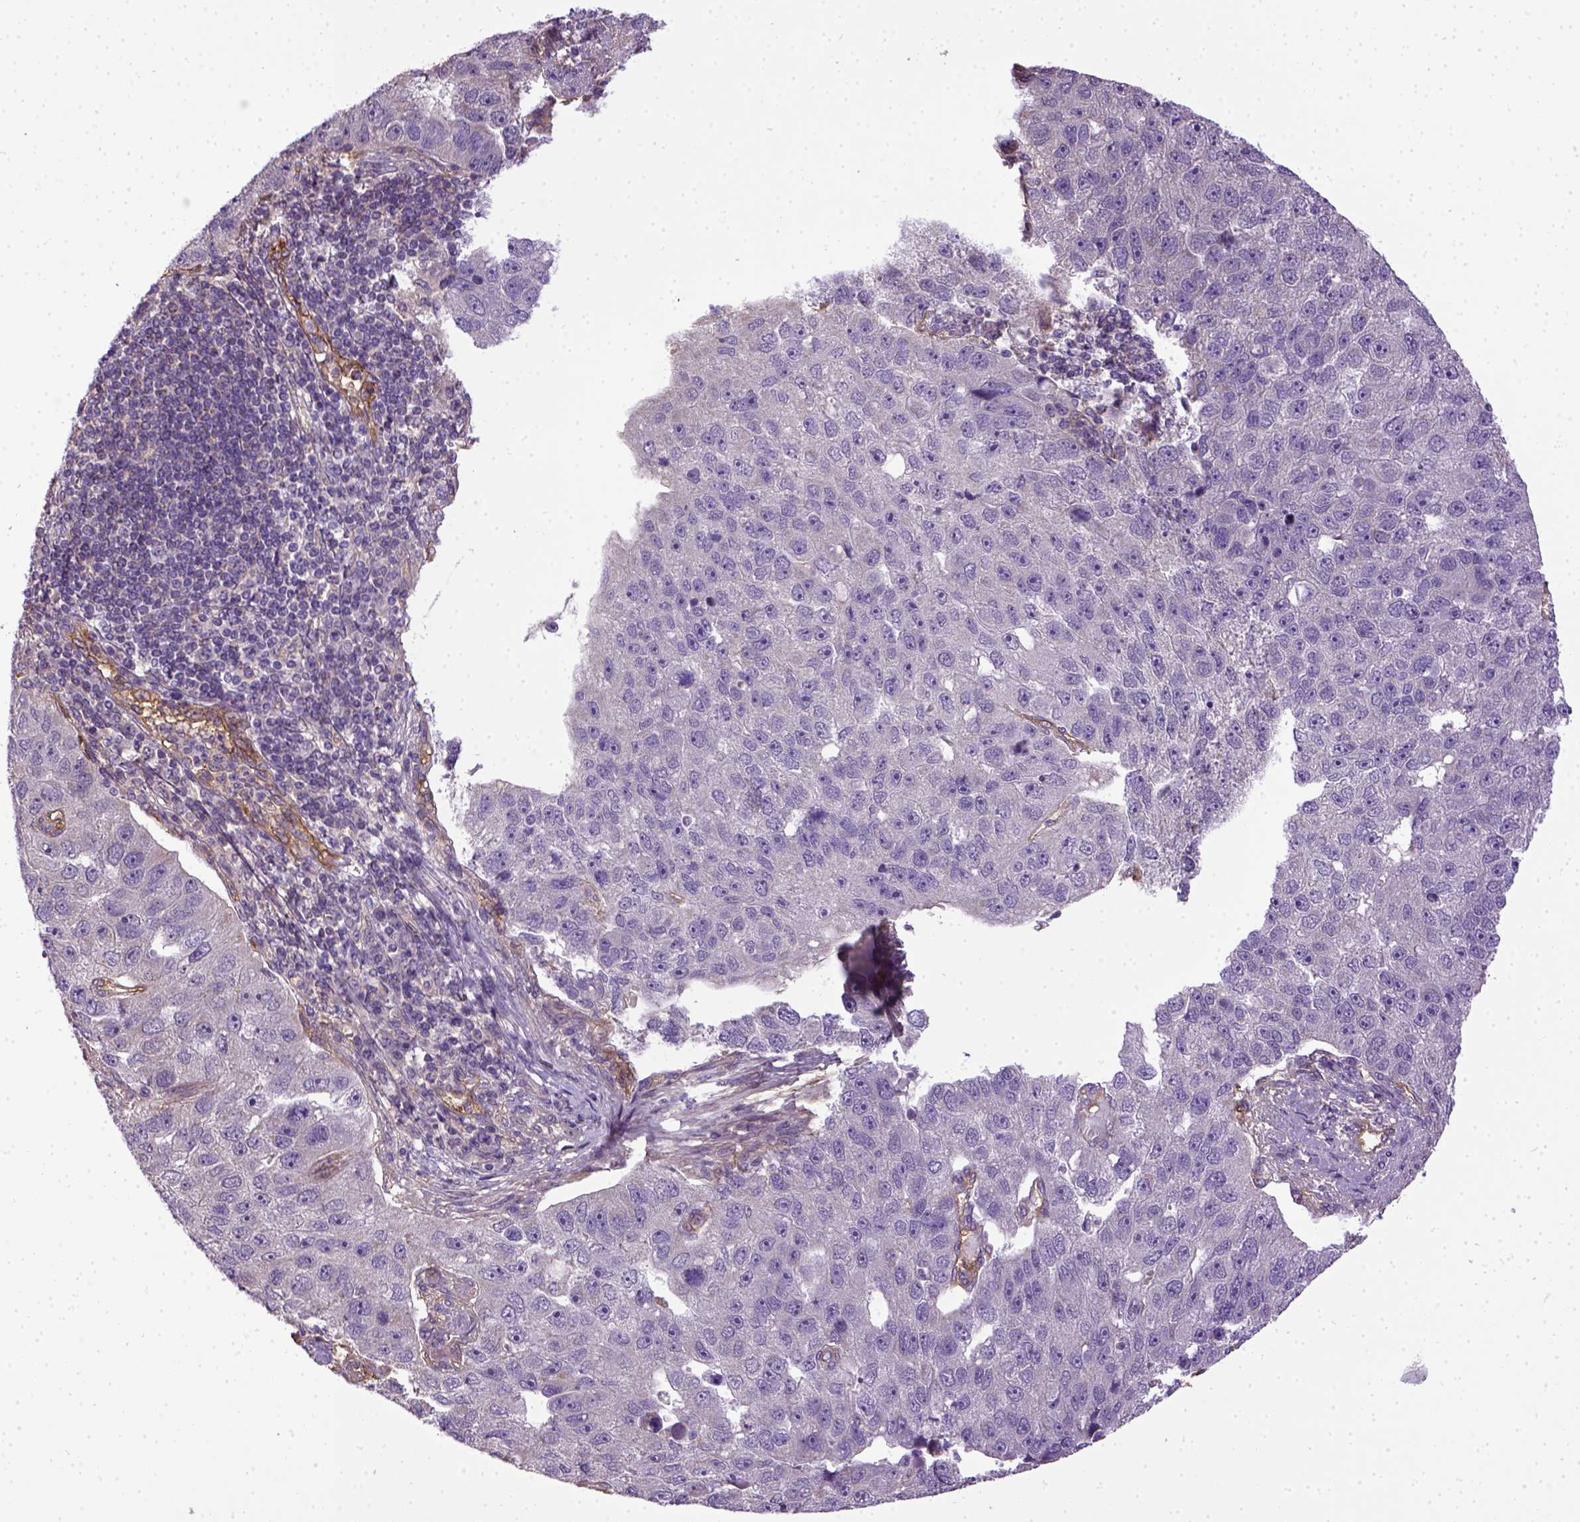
{"staining": {"intensity": "negative", "quantity": "none", "location": "none"}, "tissue": "pancreatic cancer", "cell_type": "Tumor cells", "image_type": "cancer", "snomed": [{"axis": "morphology", "description": "Adenocarcinoma, NOS"}, {"axis": "topography", "description": "Pancreas"}], "caption": "Micrograph shows no significant protein expression in tumor cells of pancreatic adenocarcinoma. (Stains: DAB (3,3'-diaminobenzidine) immunohistochemistry (IHC) with hematoxylin counter stain, Microscopy: brightfield microscopy at high magnification).", "gene": "ENG", "patient": {"sex": "female", "age": 61}}